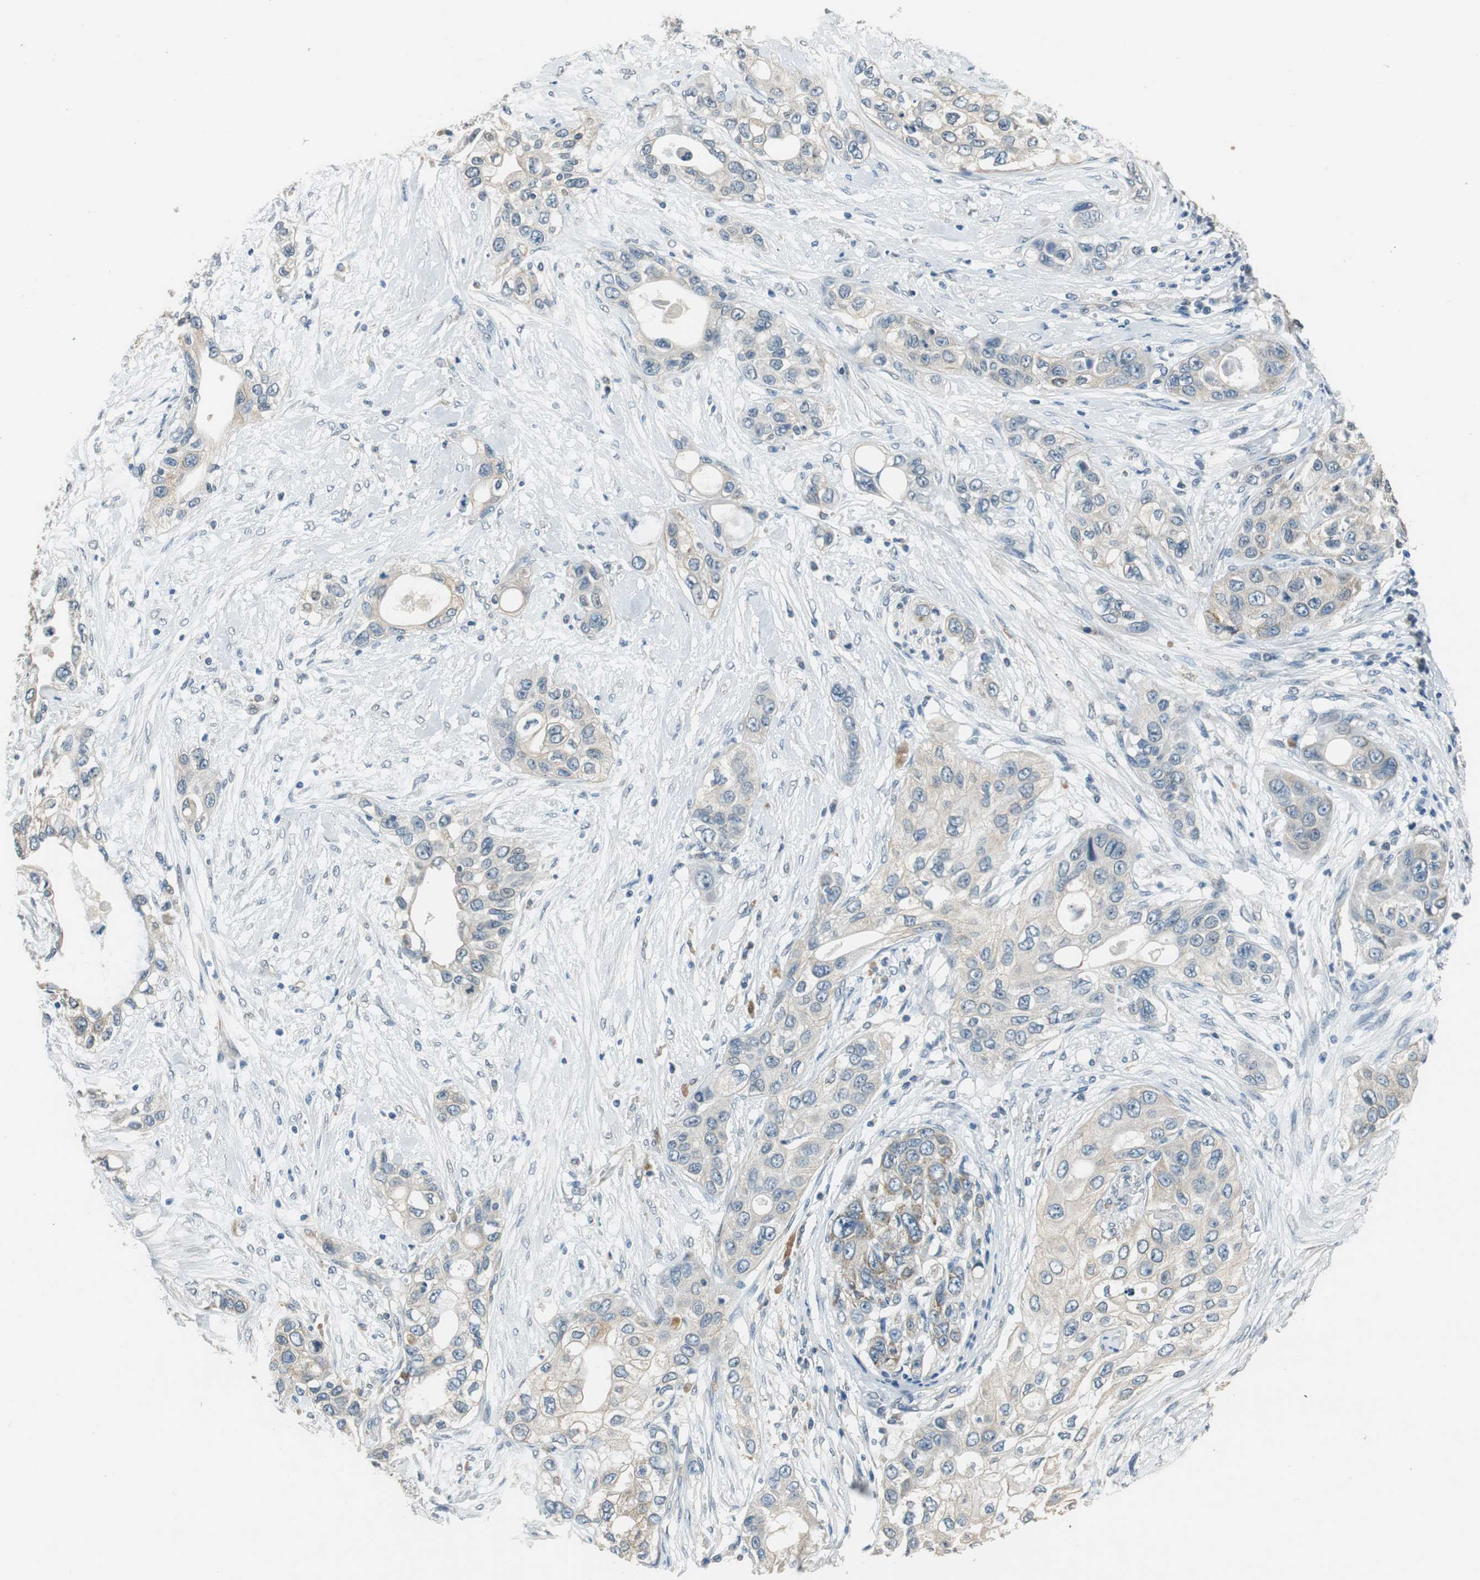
{"staining": {"intensity": "weak", "quantity": "<25%", "location": "cytoplasmic/membranous"}, "tissue": "pancreatic cancer", "cell_type": "Tumor cells", "image_type": "cancer", "snomed": [{"axis": "morphology", "description": "Adenocarcinoma, NOS"}, {"axis": "topography", "description": "Pancreas"}], "caption": "Human pancreatic cancer stained for a protein using IHC exhibits no positivity in tumor cells.", "gene": "ALDH4A1", "patient": {"sex": "female", "age": 70}}